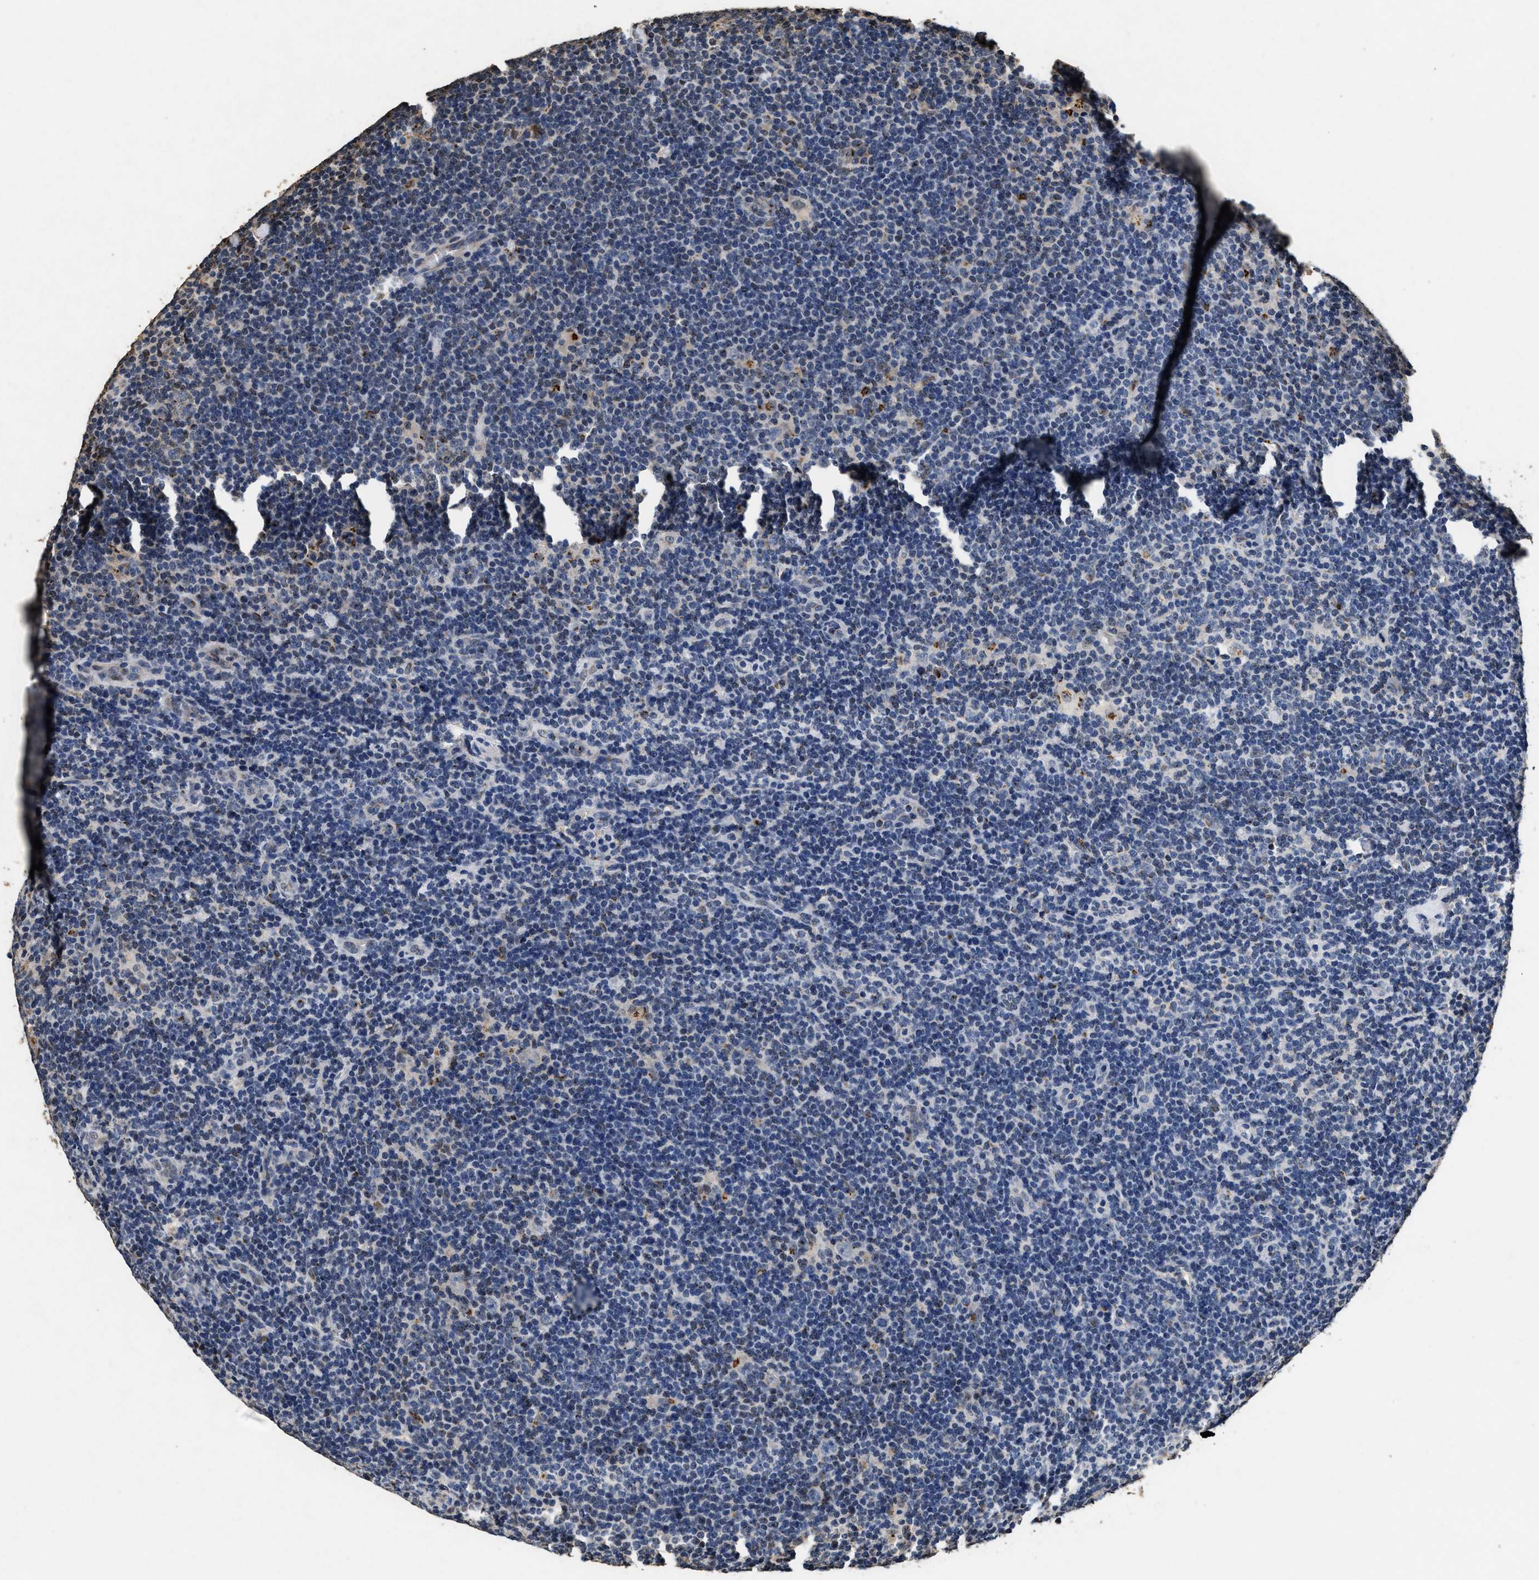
{"staining": {"intensity": "negative", "quantity": "none", "location": "none"}, "tissue": "lymphoma", "cell_type": "Tumor cells", "image_type": "cancer", "snomed": [{"axis": "morphology", "description": "Hodgkin's disease, NOS"}, {"axis": "topography", "description": "Lymph node"}], "caption": "A histopathology image of lymphoma stained for a protein exhibits no brown staining in tumor cells.", "gene": "TPST2", "patient": {"sex": "female", "age": 57}}